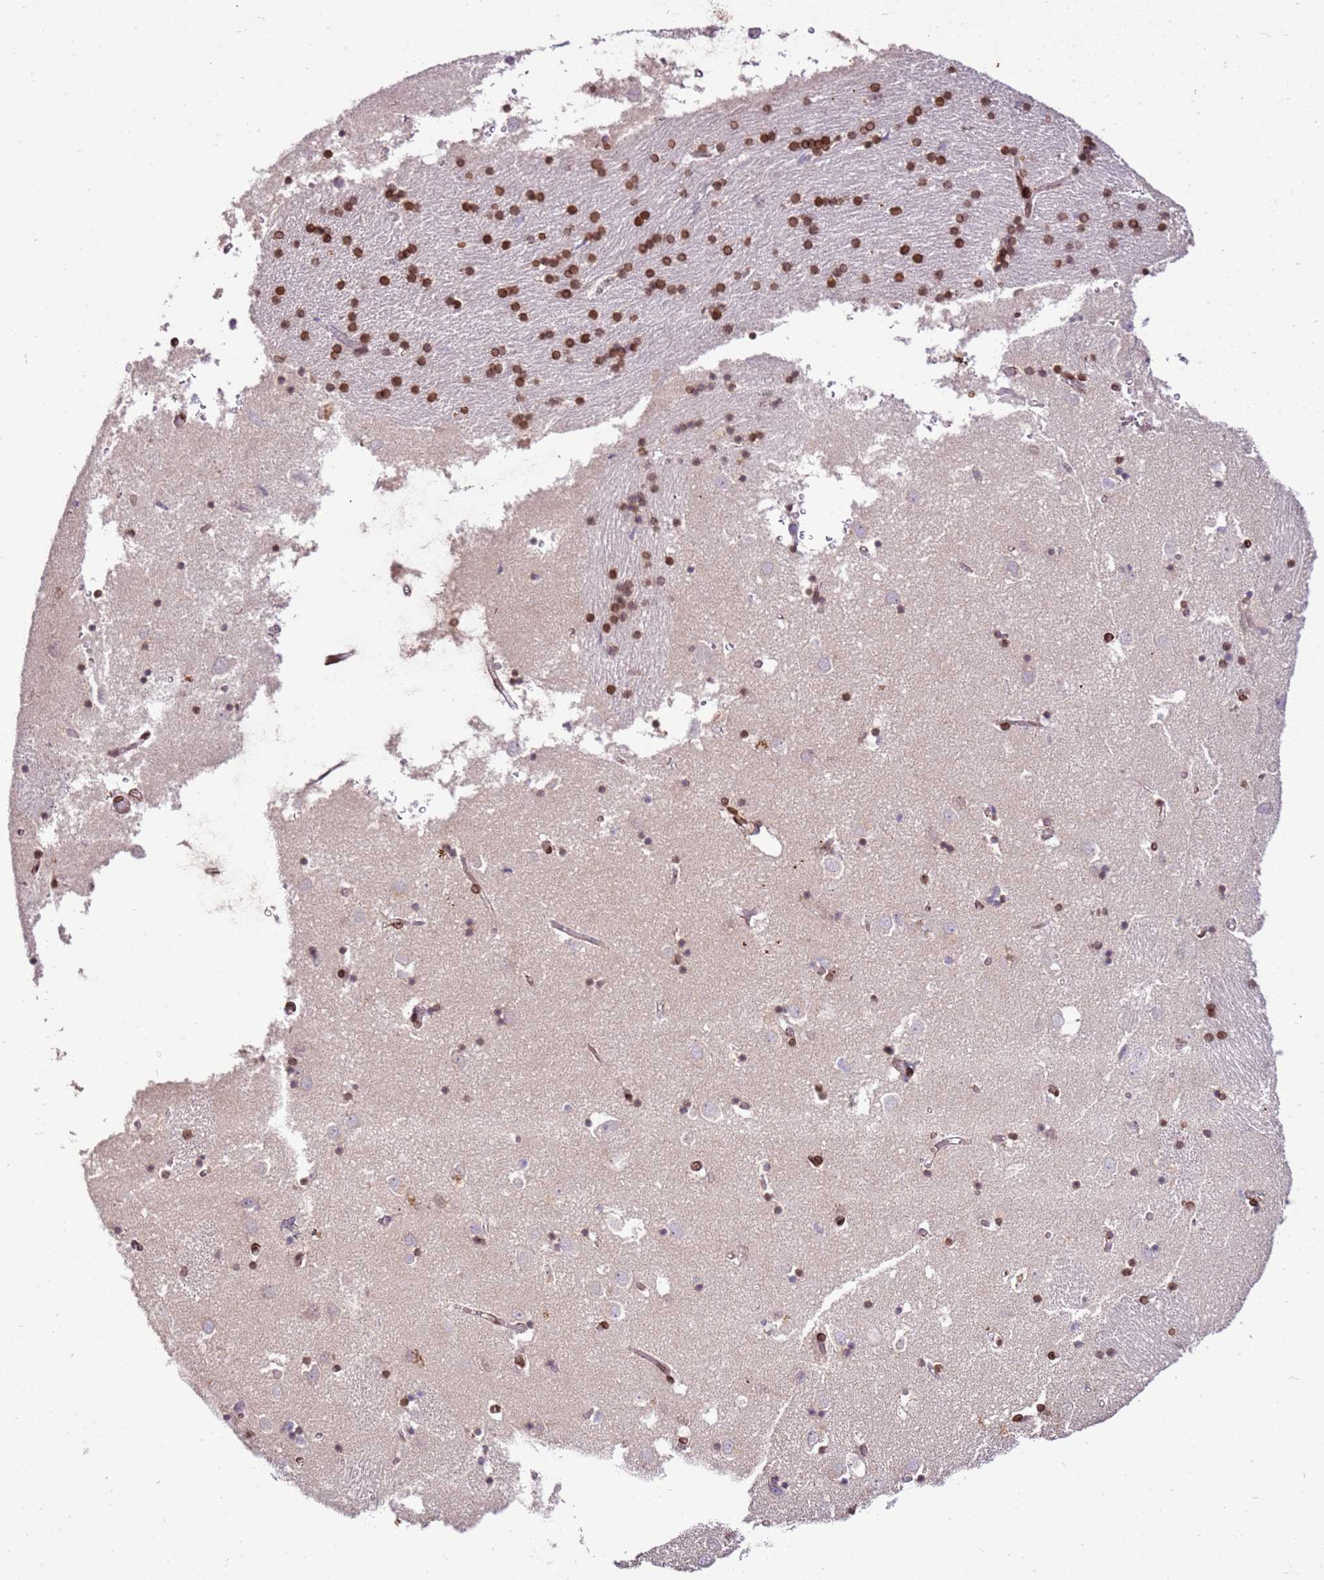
{"staining": {"intensity": "strong", "quantity": "25%-75%", "location": "cytoplasmic/membranous,nuclear"}, "tissue": "caudate", "cell_type": "Glial cells", "image_type": "normal", "snomed": [{"axis": "morphology", "description": "Normal tissue, NOS"}, {"axis": "topography", "description": "Lateral ventricle wall"}], "caption": "Normal caudate exhibits strong cytoplasmic/membranous,nuclear expression in approximately 25%-75% of glial cells, visualized by immunohistochemistry. Nuclei are stained in blue.", "gene": "TMEM47", "patient": {"sex": "male", "age": 70}}